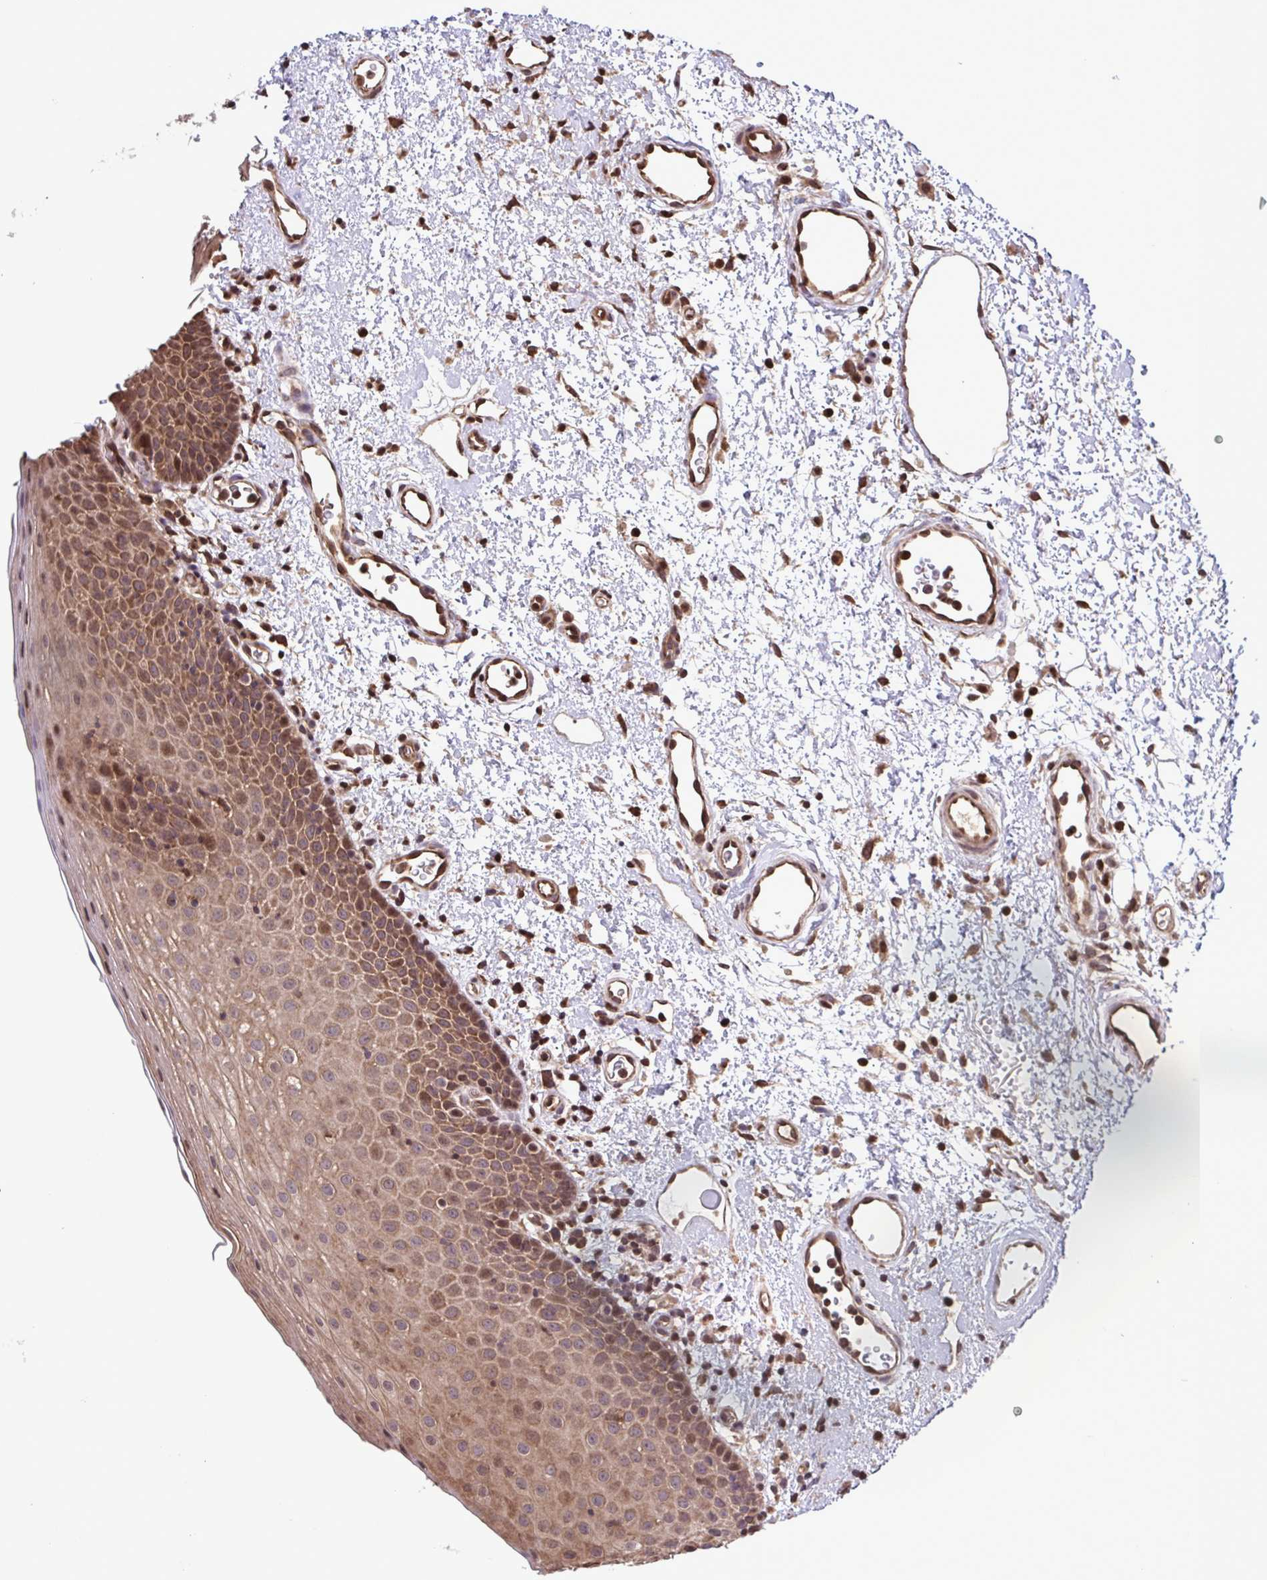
{"staining": {"intensity": "moderate", "quantity": ">75%", "location": "cytoplasmic/membranous,nuclear"}, "tissue": "oral mucosa", "cell_type": "Squamous epithelial cells", "image_type": "normal", "snomed": [{"axis": "morphology", "description": "Normal tissue, NOS"}, {"axis": "topography", "description": "Oral tissue"}, {"axis": "topography", "description": "Head-Neck"}], "caption": "High-magnification brightfield microscopy of unremarkable oral mucosa stained with DAB (3,3'-diaminobenzidine) (brown) and counterstained with hematoxylin (blue). squamous epithelial cells exhibit moderate cytoplasmic/membranous,nuclear staining is seen in approximately>75% of cells.", "gene": "SEC63", "patient": {"sex": "female", "age": 55}}